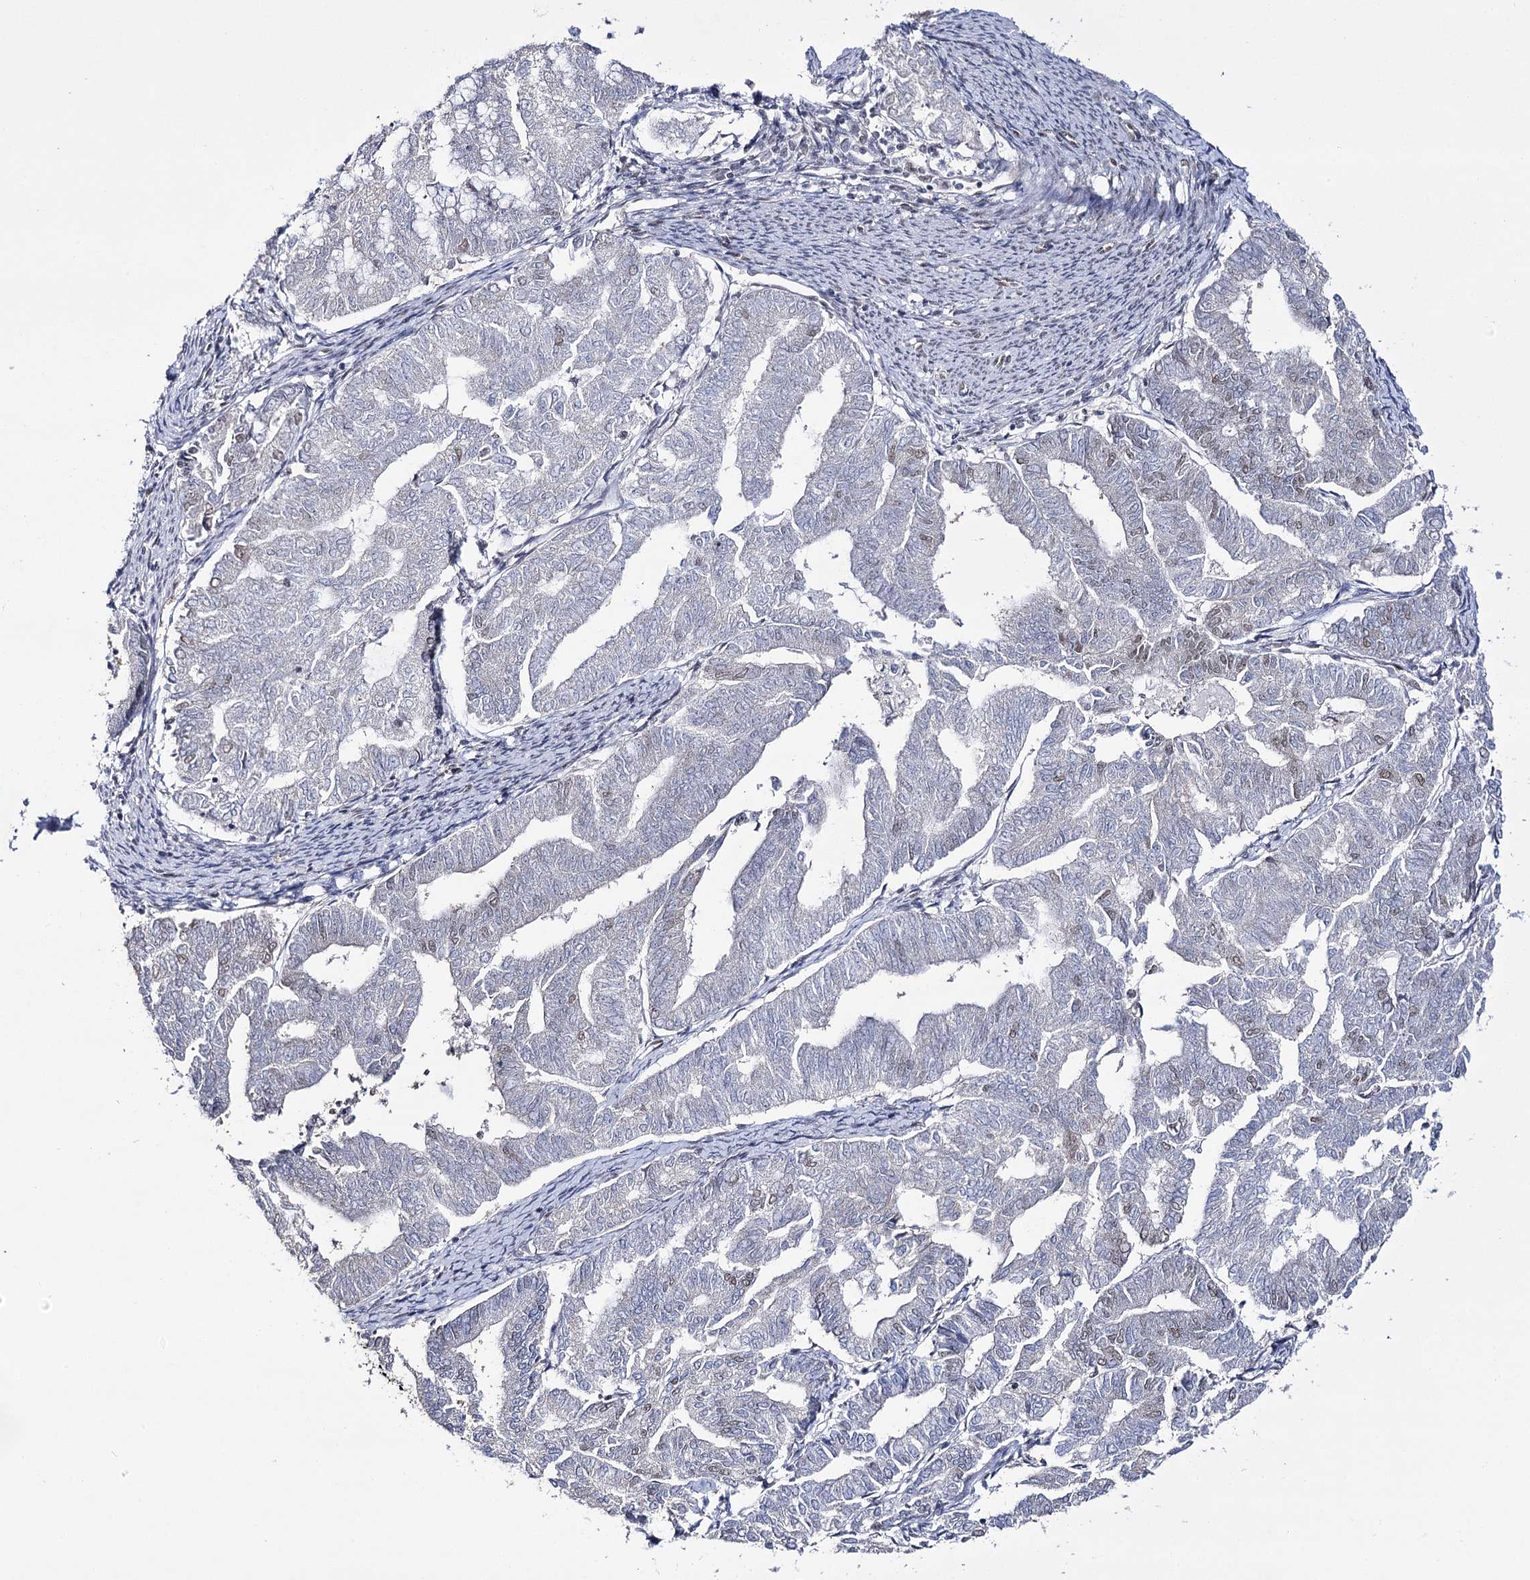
{"staining": {"intensity": "negative", "quantity": "none", "location": "none"}, "tissue": "endometrial cancer", "cell_type": "Tumor cells", "image_type": "cancer", "snomed": [{"axis": "morphology", "description": "Adenocarcinoma, NOS"}, {"axis": "topography", "description": "Endometrium"}], "caption": "Tumor cells are negative for brown protein staining in endometrial cancer.", "gene": "VGLL4", "patient": {"sex": "female", "age": 79}}